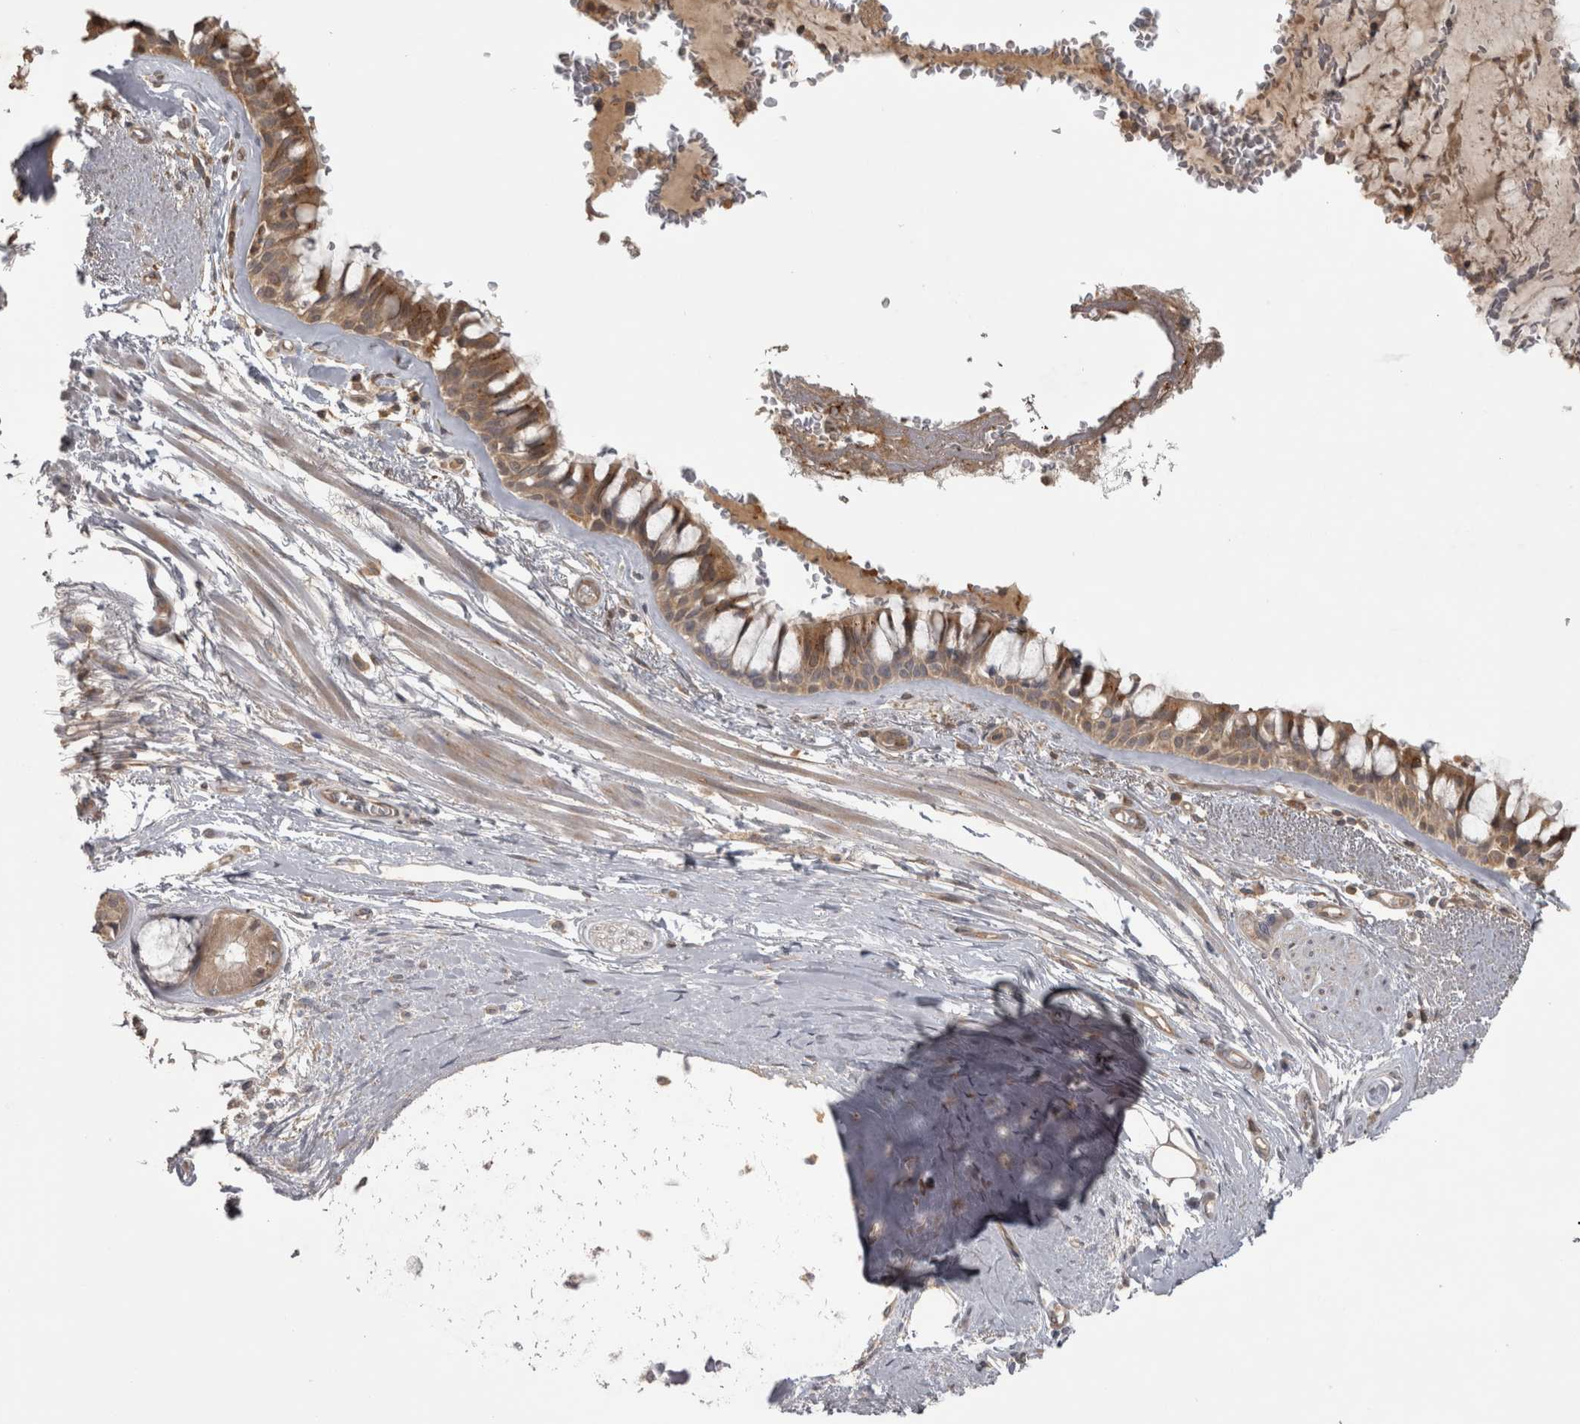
{"staining": {"intensity": "moderate", "quantity": ">75%", "location": "cytoplasmic/membranous"}, "tissue": "bronchus", "cell_type": "Respiratory epithelial cells", "image_type": "normal", "snomed": [{"axis": "morphology", "description": "Normal tissue, NOS"}, {"axis": "topography", "description": "Bronchus"}], "caption": "Protein staining of unremarkable bronchus reveals moderate cytoplasmic/membranous positivity in approximately >75% of respiratory epithelial cells.", "gene": "MICU3", "patient": {"sex": "male", "age": 66}}